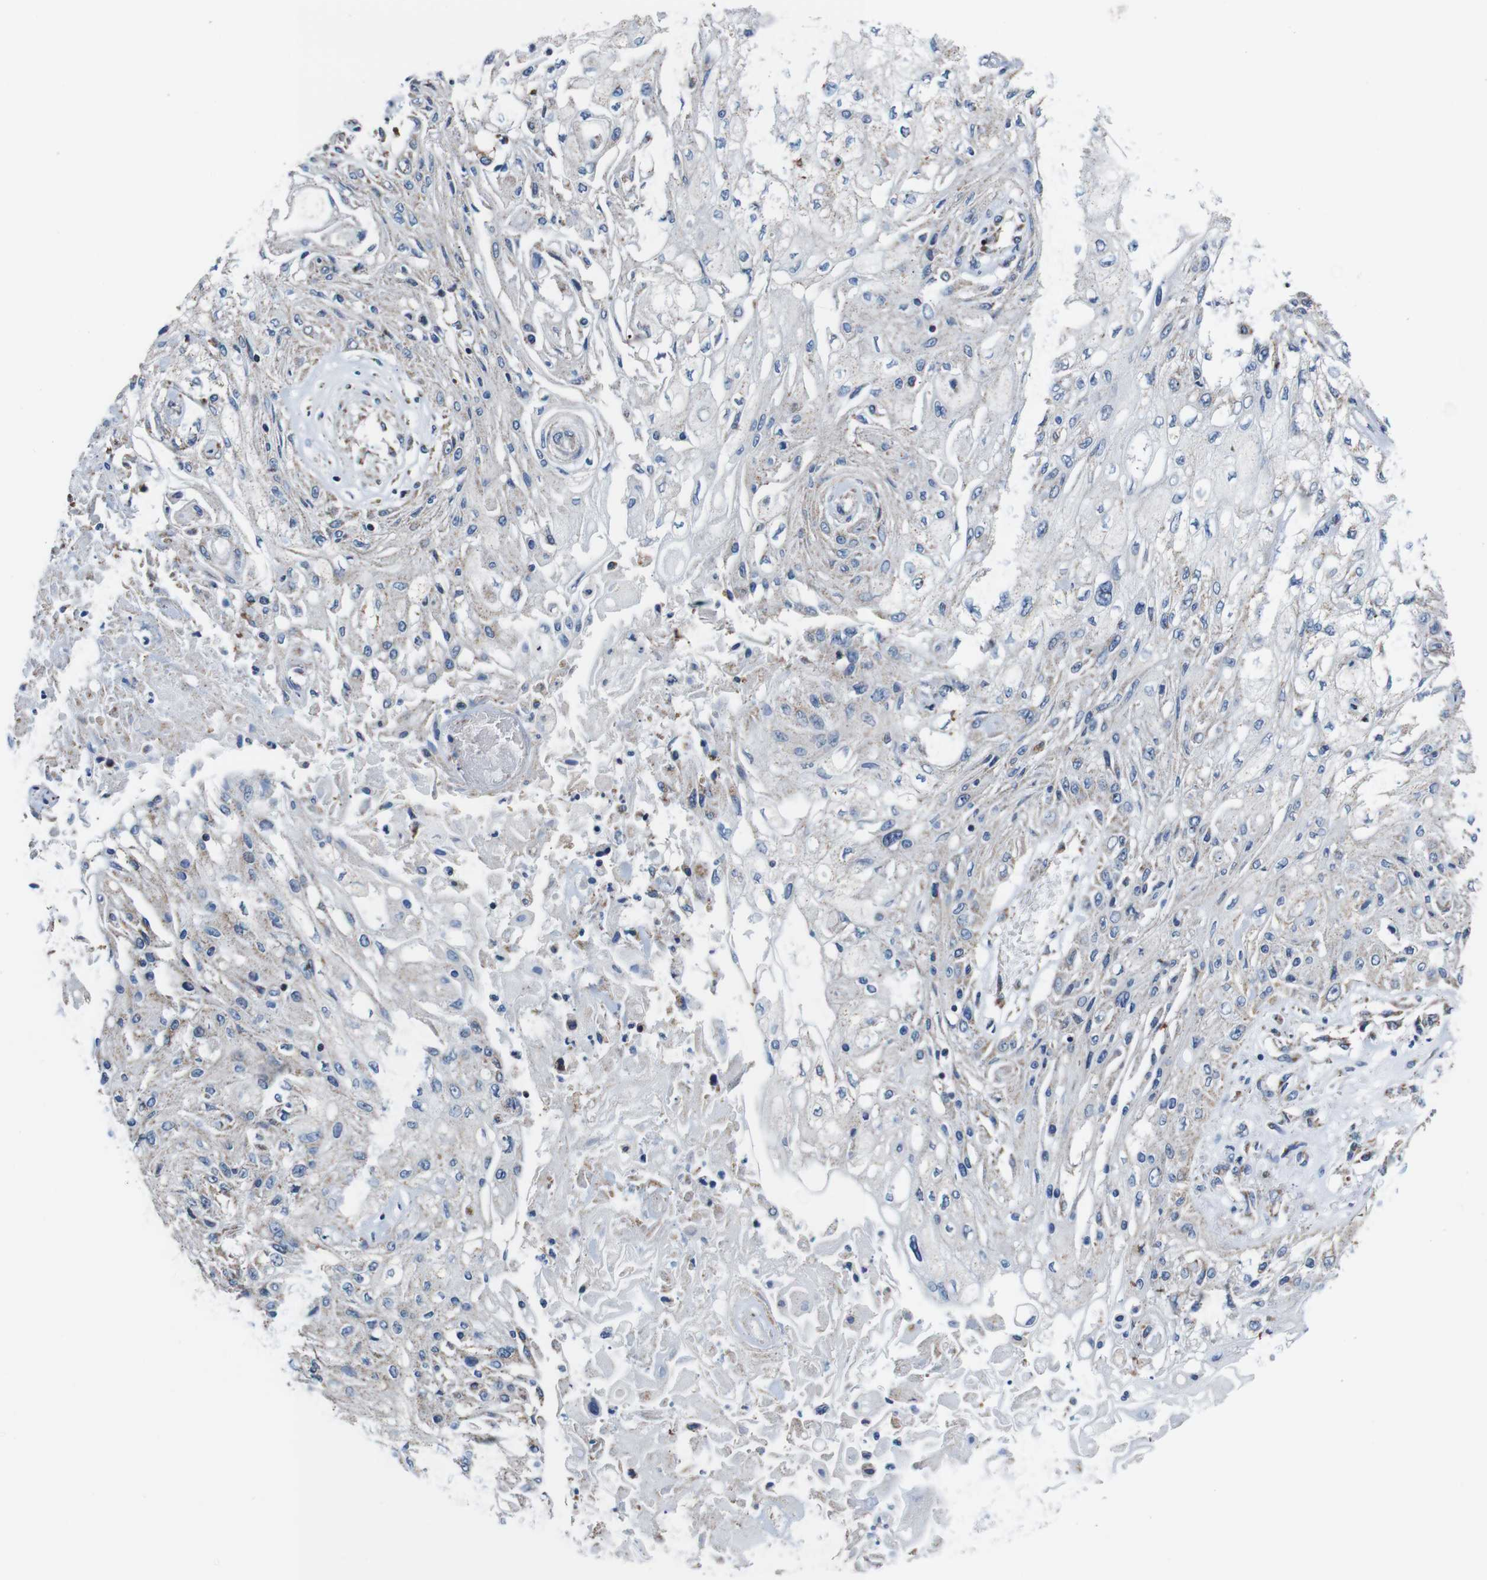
{"staining": {"intensity": "weak", "quantity": ">75%", "location": "cytoplasmic/membranous"}, "tissue": "skin cancer", "cell_type": "Tumor cells", "image_type": "cancer", "snomed": [{"axis": "morphology", "description": "Squamous cell carcinoma, NOS"}, {"axis": "topography", "description": "Skin"}], "caption": "This is a histology image of immunohistochemistry staining of squamous cell carcinoma (skin), which shows weak staining in the cytoplasmic/membranous of tumor cells.", "gene": "LRP4", "patient": {"sex": "male", "age": 75}}